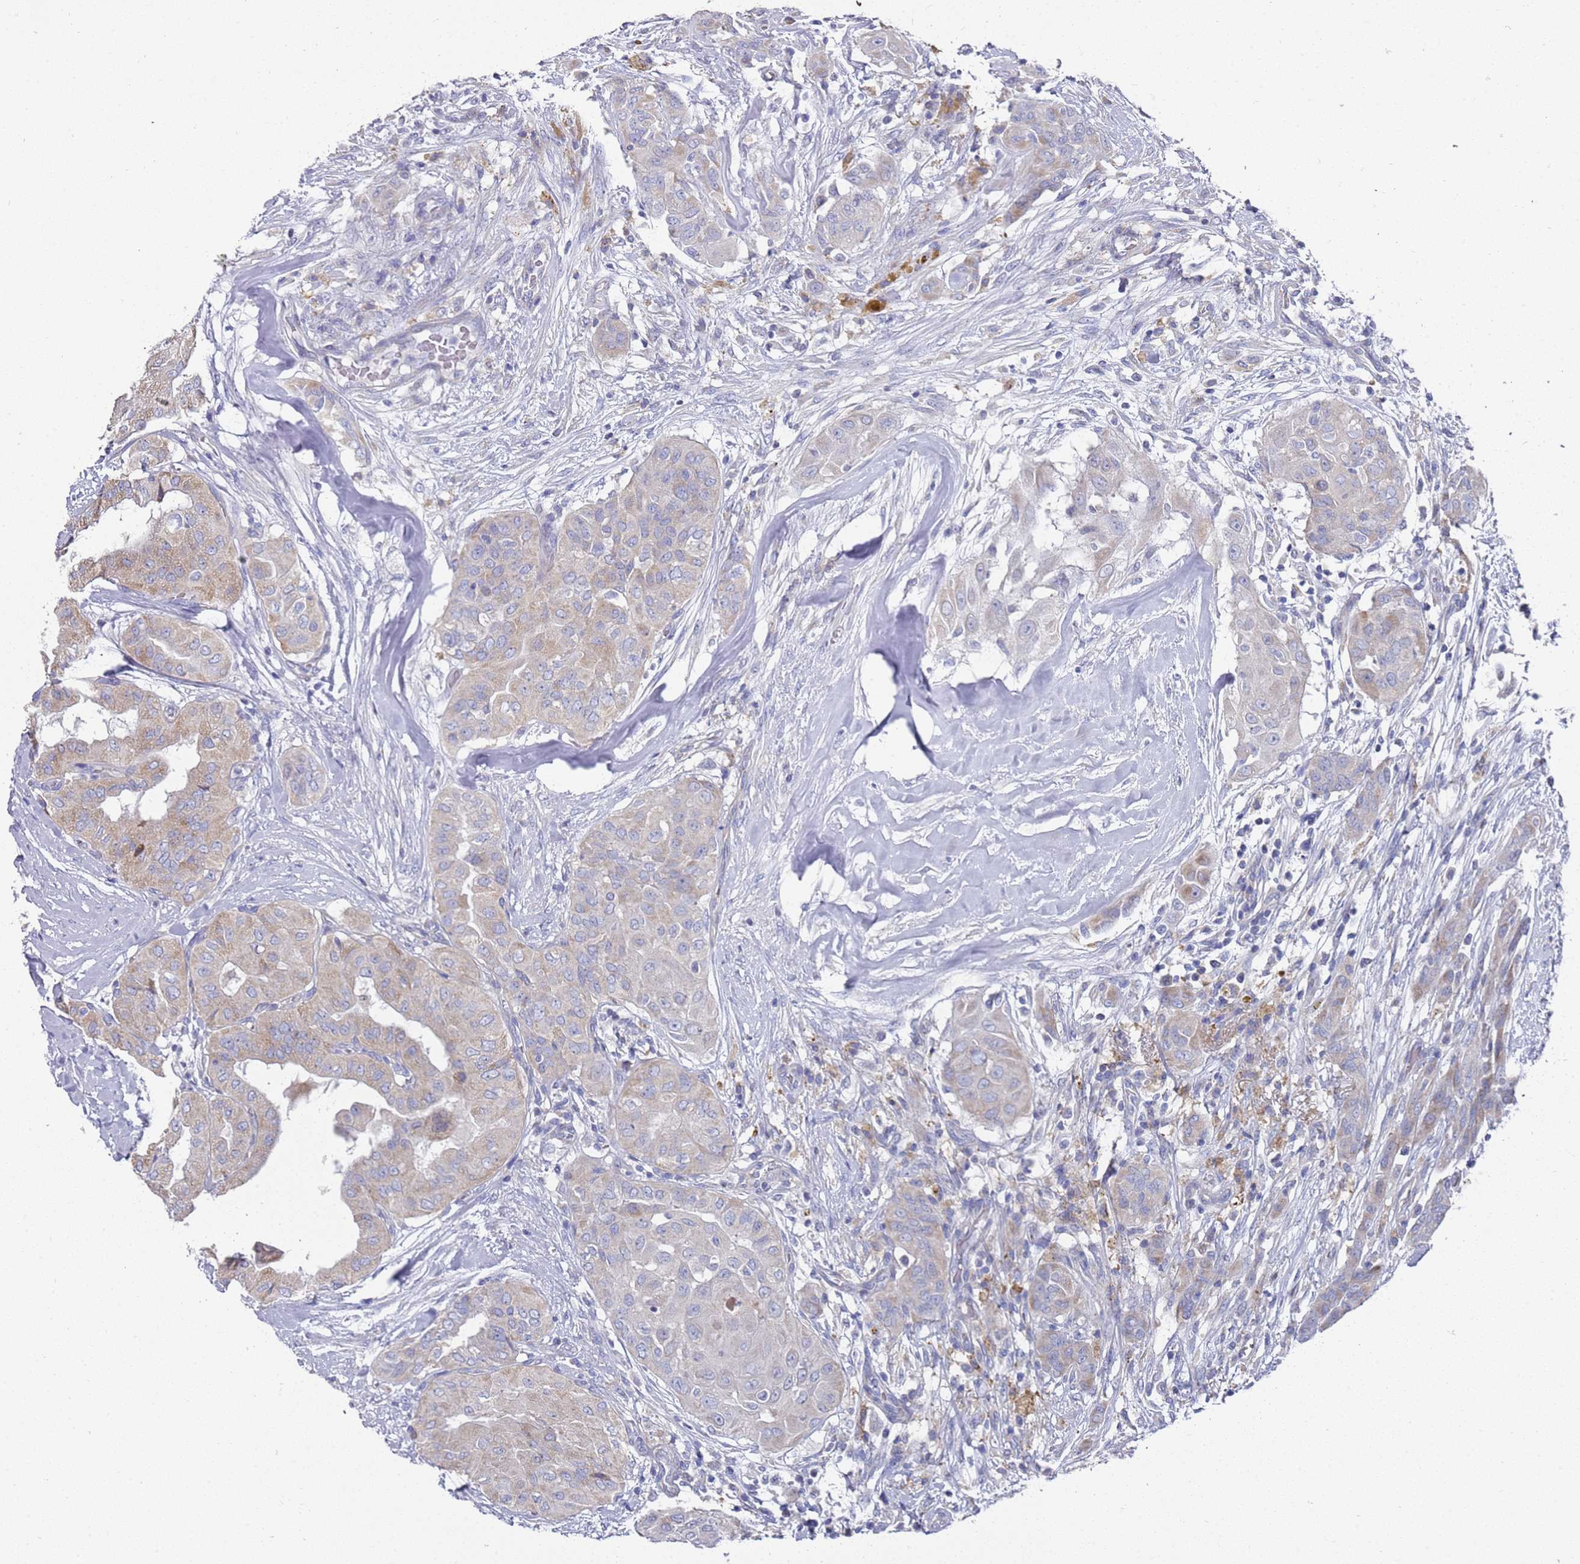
{"staining": {"intensity": "weak", "quantity": "25%-75%", "location": "cytoplasmic/membranous"}, "tissue": "thyroid cancer", "cell_type": "Tumor cells", "image_type": "cancer", "snomed": [{"axis": "morphology", "description": "Papillary adenocarcinoma, NOS"}, {"axis": "topography", "description": "Thyroid gland"}], "caption": "Protein expression analysis of human thyroid cancer reveals weak cytoplasmic/membranous positivity in approximately 25%-75% of tumor cells.", "gene": "SCAPER", "patient": {"sex": "female", "age": 59}}